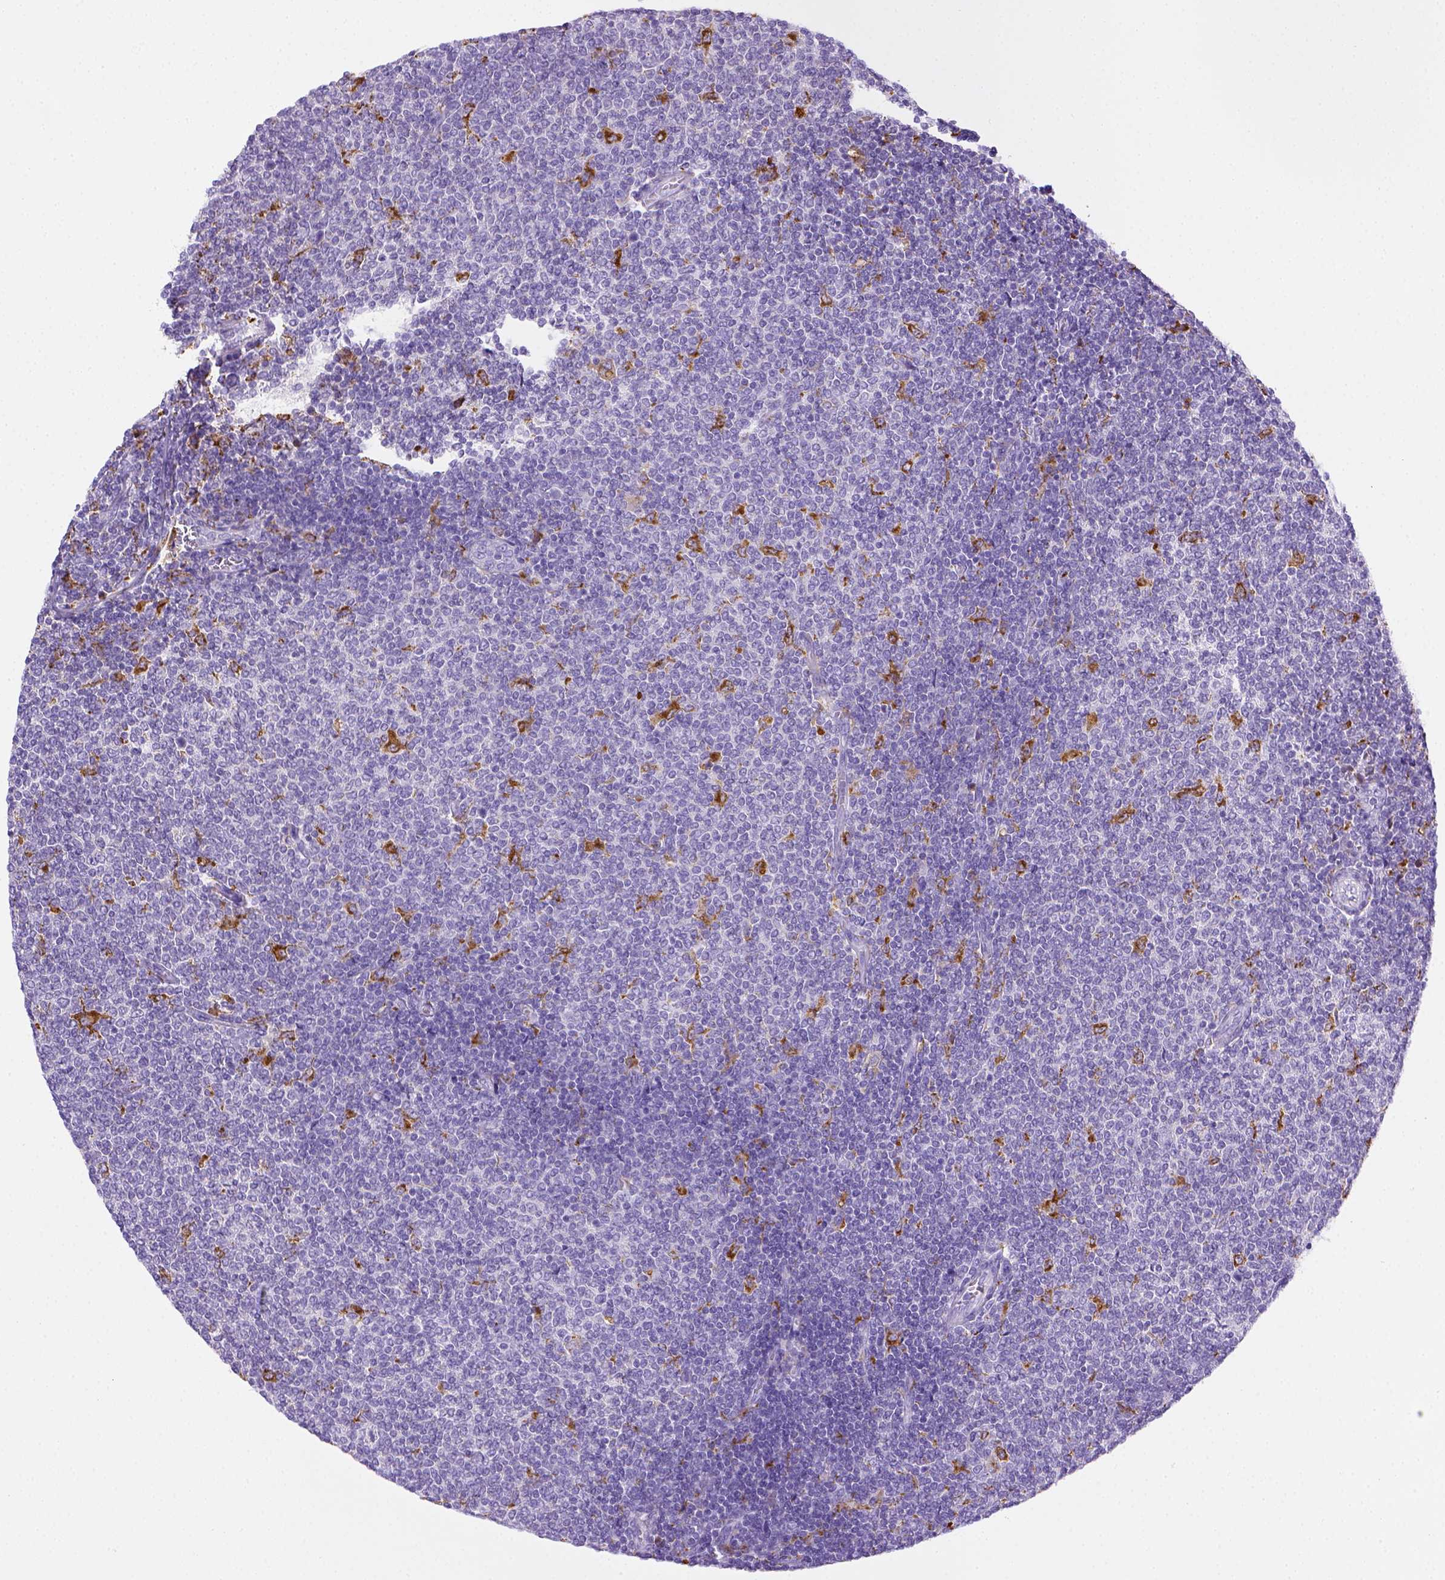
{"staining": {"intensity": "negative", "quantity": "none", "location": "none"}, "tissue": "lymphoma", "cell_type": "Tumor cells", "image_type": "cancer", "snomed": [{"axis": "morphology", "description": "Malignant lymphoma, non-Hodgkin's type, Low grade"}, {"axis": "topography", "description": "Lymph node"}], "caption": "Immunohistochemical staining of human malignant lymphoma, non-Hodgkin's type (low-grade) reveals no significant staining in tumor cells.", "gene": "CD68", "patient": {"sex": "male", "age": 52}}